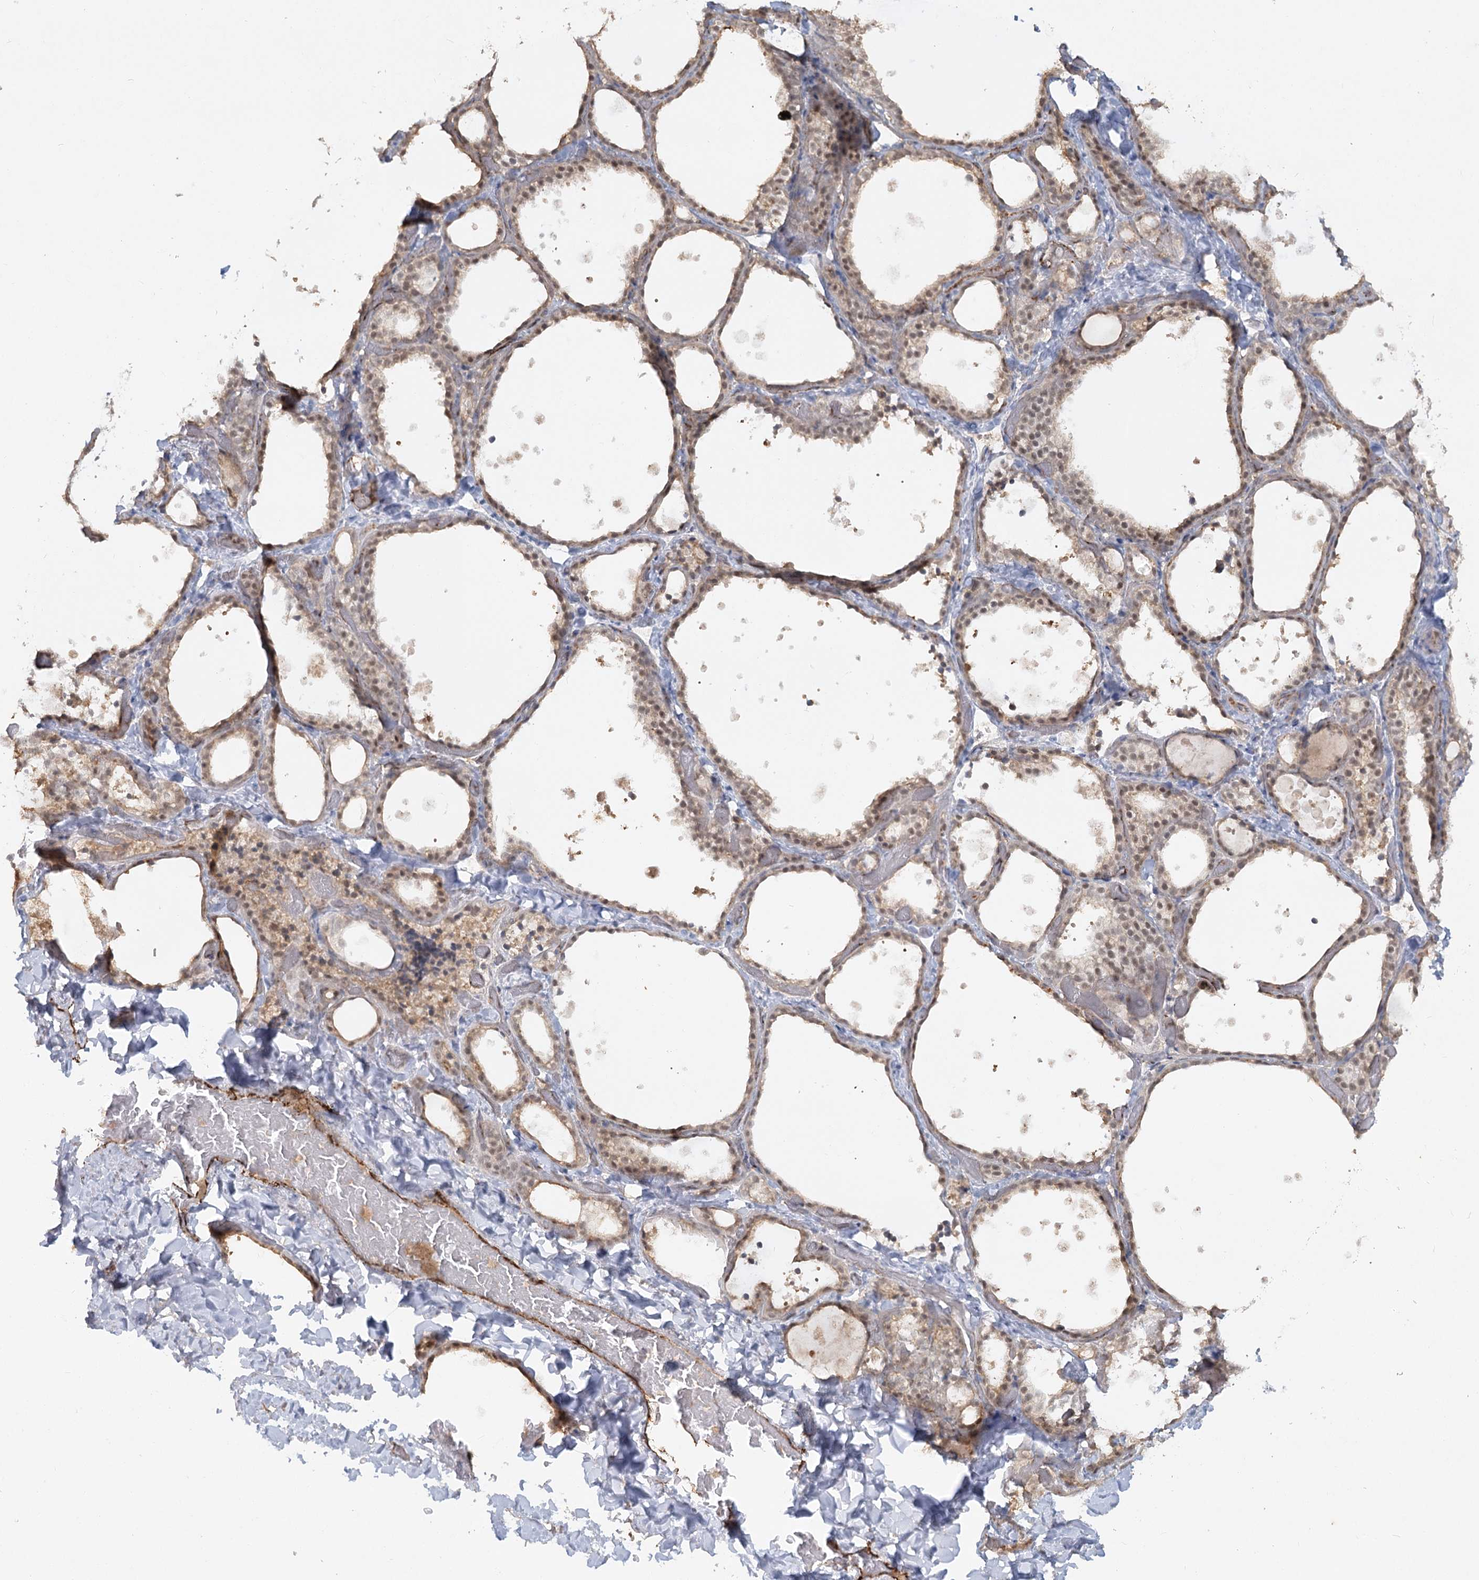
{"staining": {"intensity": "moderate", "quantity": ">75%", "location": "cytoplasmic/membranous,nuclear"}, "tissue": "thyroid gland", "cell_type": "Glandular cells", "image_type": "normal", "snomed": [{"axis": "morphology", "description": "Normal tissue, NOS"}, {"axis": "topography", "description": "Thyroid gland"}], "caption": "High-magnification brightfield microscopy of benign thyroid gland stained with DAB (brown) and counterstained with hematoxylin (blue). glandular cells exhibit moderate cytoplasmic/membranous,nuclear staining is present in about>75% of cells.", "gene": "KBTBD4", "patient": {"sex": "female", "age": 44}}